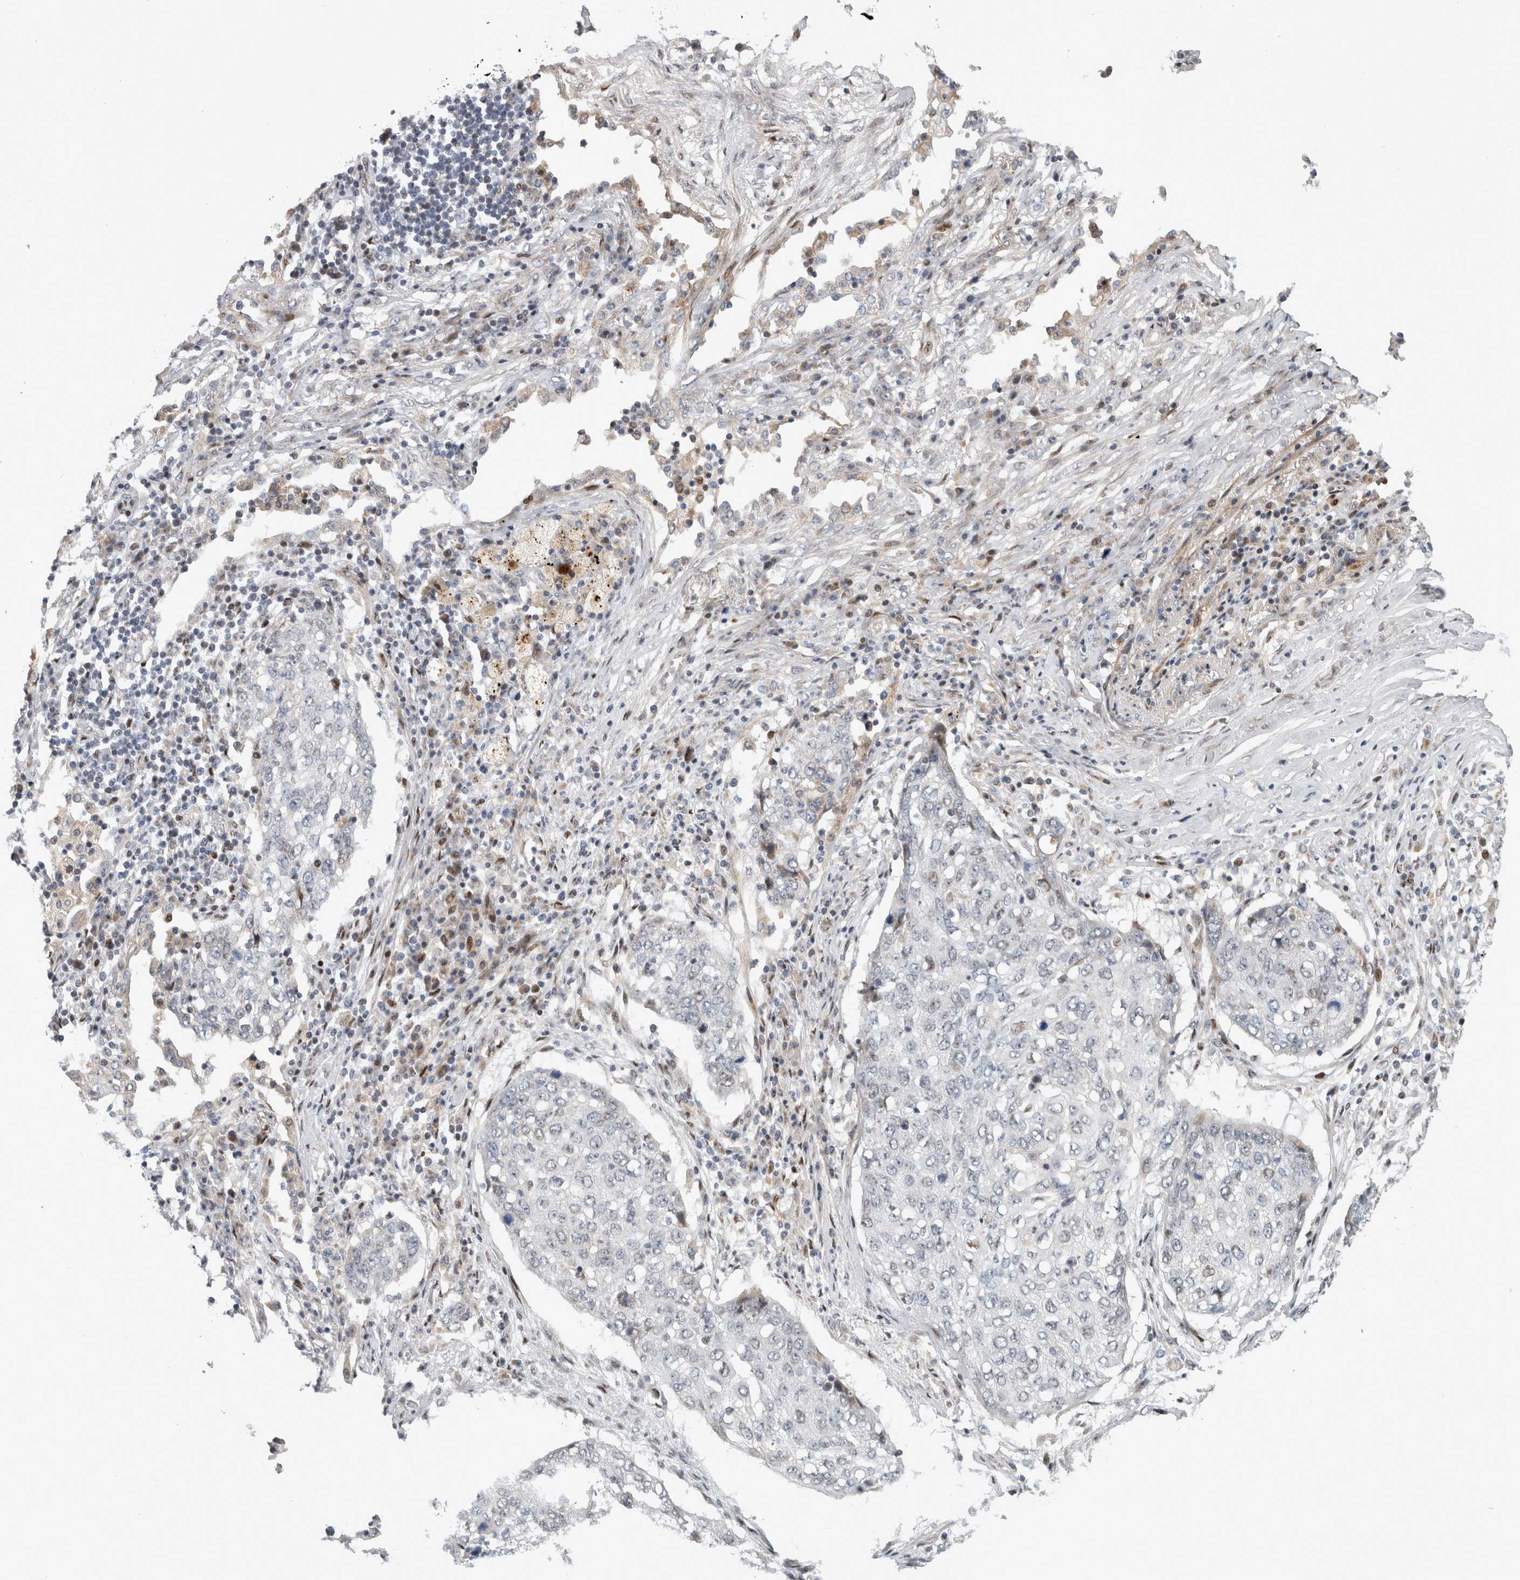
{"staining": {"intensity": "negative", "quantity": "none", "location": "none"}, "tissue": "lung cancer", "cell_type": "Tumor cells", "image_type": "cancer", "snomed": [{"axis": "morphology", "description": "Squamous cell carcinoma, NOS"}, {"axis": "topography", "description": "Lung"}], "caption": "DAB (3,3'-diaminobenzidine) immunohistochemical staining of lung cancer (squamous cell carcinoma) displays no significant expression in tumor cells. (DAB immunohistochemistry, high magnification).", "gene": "RBM48", "patient": {"sex": "female", "age": 63}}